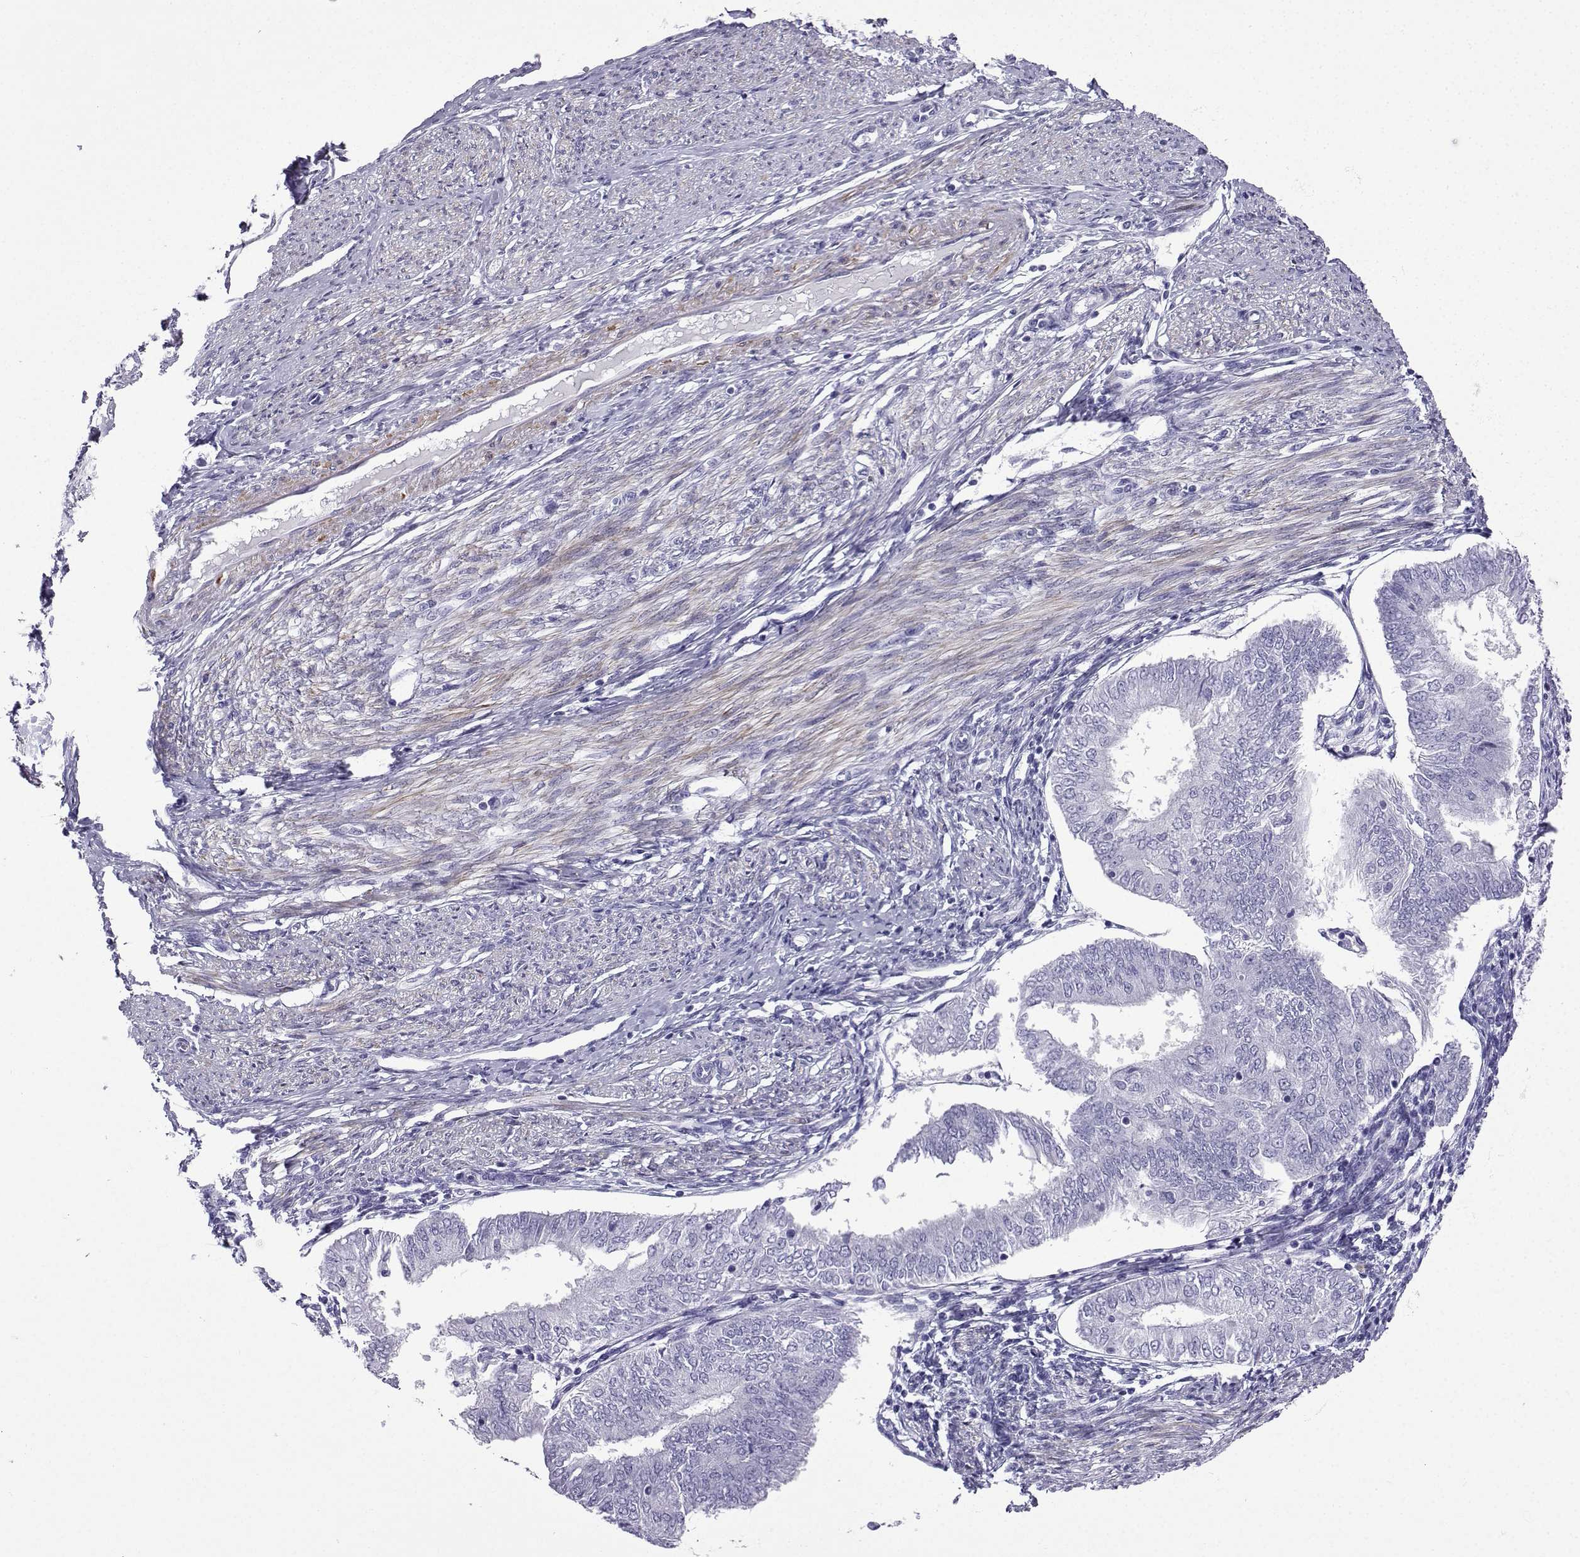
{"staining": {"intensity": "negative", "quantity": "none", "location": "none"}, "tissue": "endometrial cancer", "cell_type": "Tumor cells", "image_type": "cancer", "snomed": [{"axis": "morphology", "description": "Adenocarcinoma, NOS"}, {"axis": "topography", "description": "Endometrium"}], "caption": "A micrograph of adenocarcinoma (endometrial) stained for a protein exhibits no brown staining in tumor cells. (Stains: DAB IHC with hematoxylin counter stain, Microscopy: brightfield microscopy at high magnification).", "gene": "KCNF1", "patient": {"sex": "female", "age": 58}}